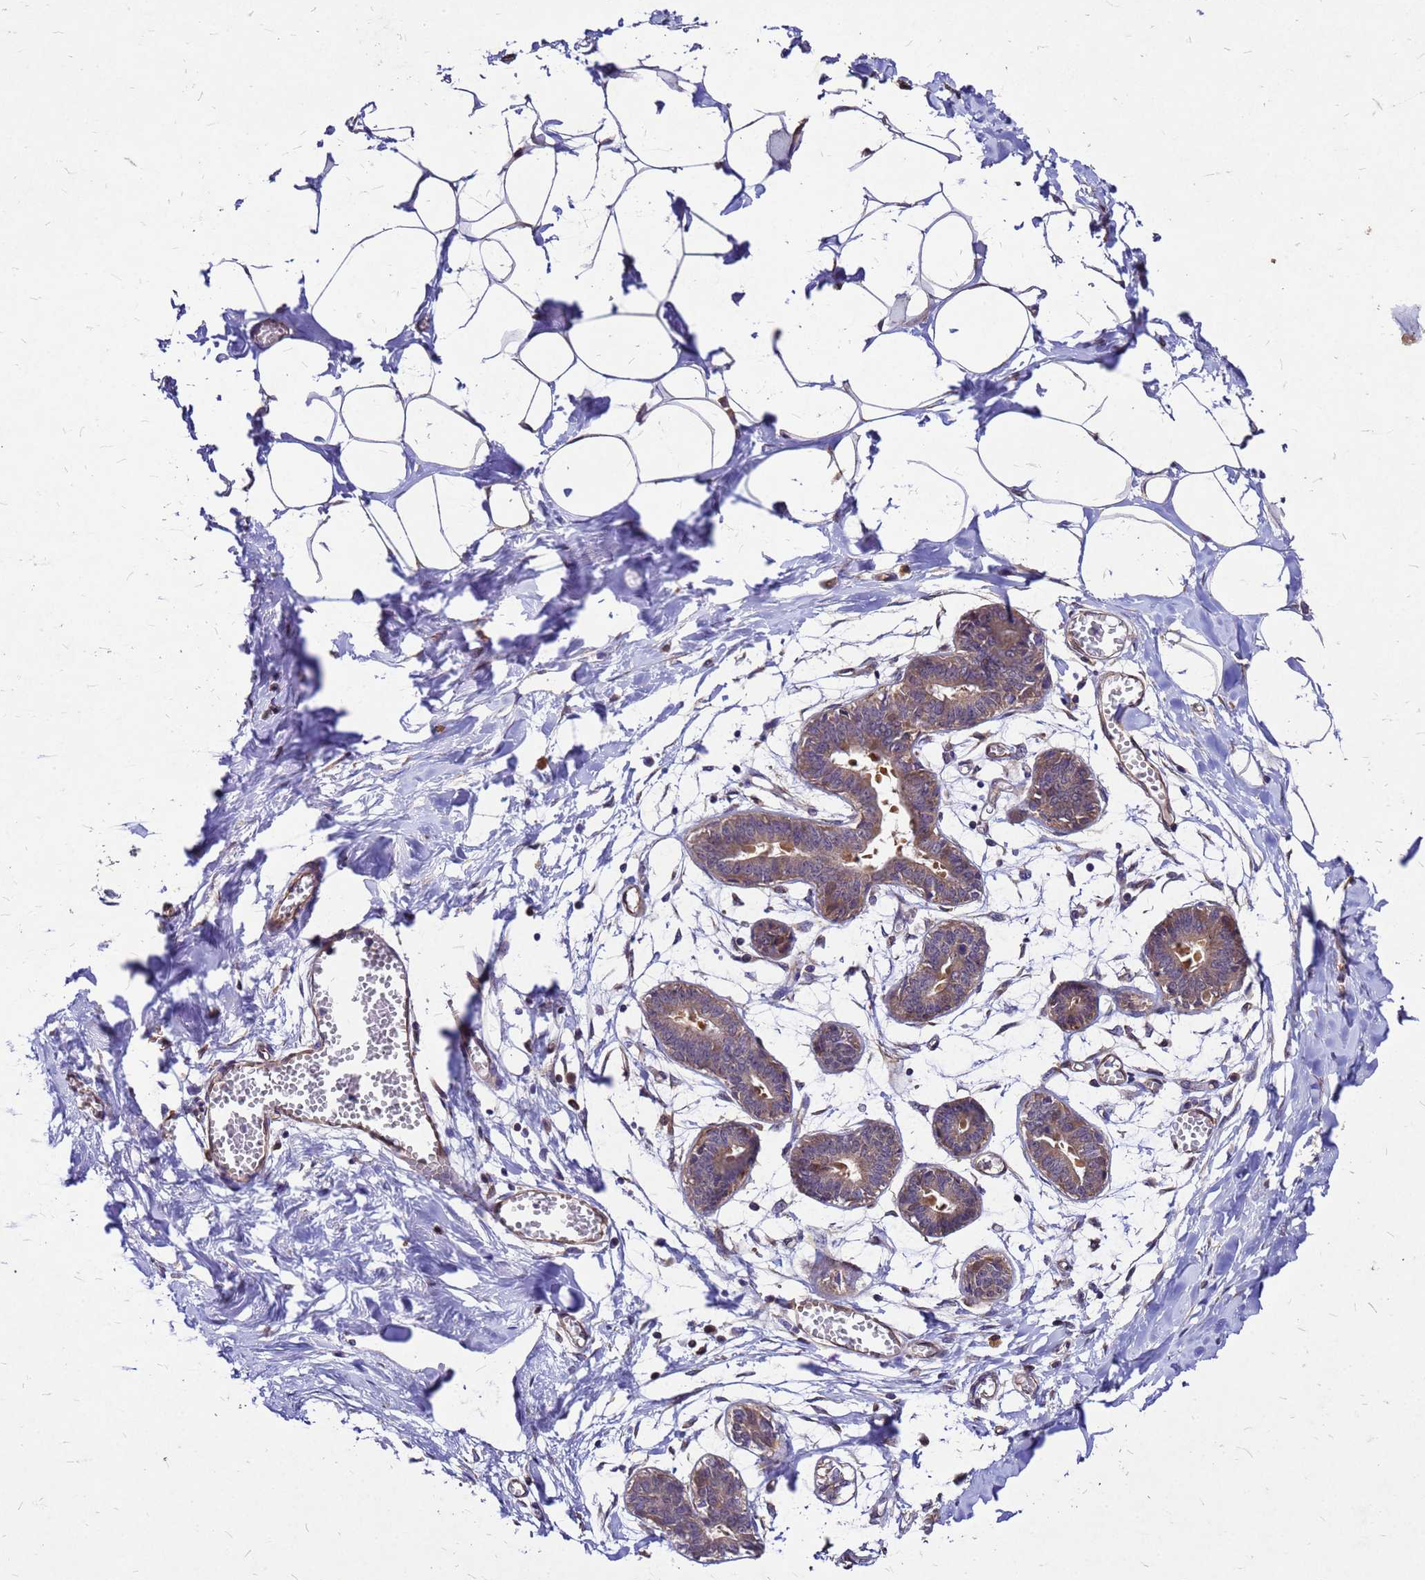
{"staining": {"intensity": "negative", "quantity": "none", "location": "none"}, "tissue": "breast", "cell_type": "Adipocytes", "image_type": "normal", "snomed": [{"axis": "morphology", "description": "Normal tissue, NOS"}, {"axis": "topography", "description": "Breast"}], "caption": "High power microscopy photomicrograph of an IHC histopathology image of normal breast, revealing no significant positivity in adipocytes. The staining is performed using DAB (3,3'-diaminobenzidine) brown chromogen with nuclei counter-stained in using hematoxylin.", "gene": "DUSP23", "patient": {"sex": "female", "age": 27}}